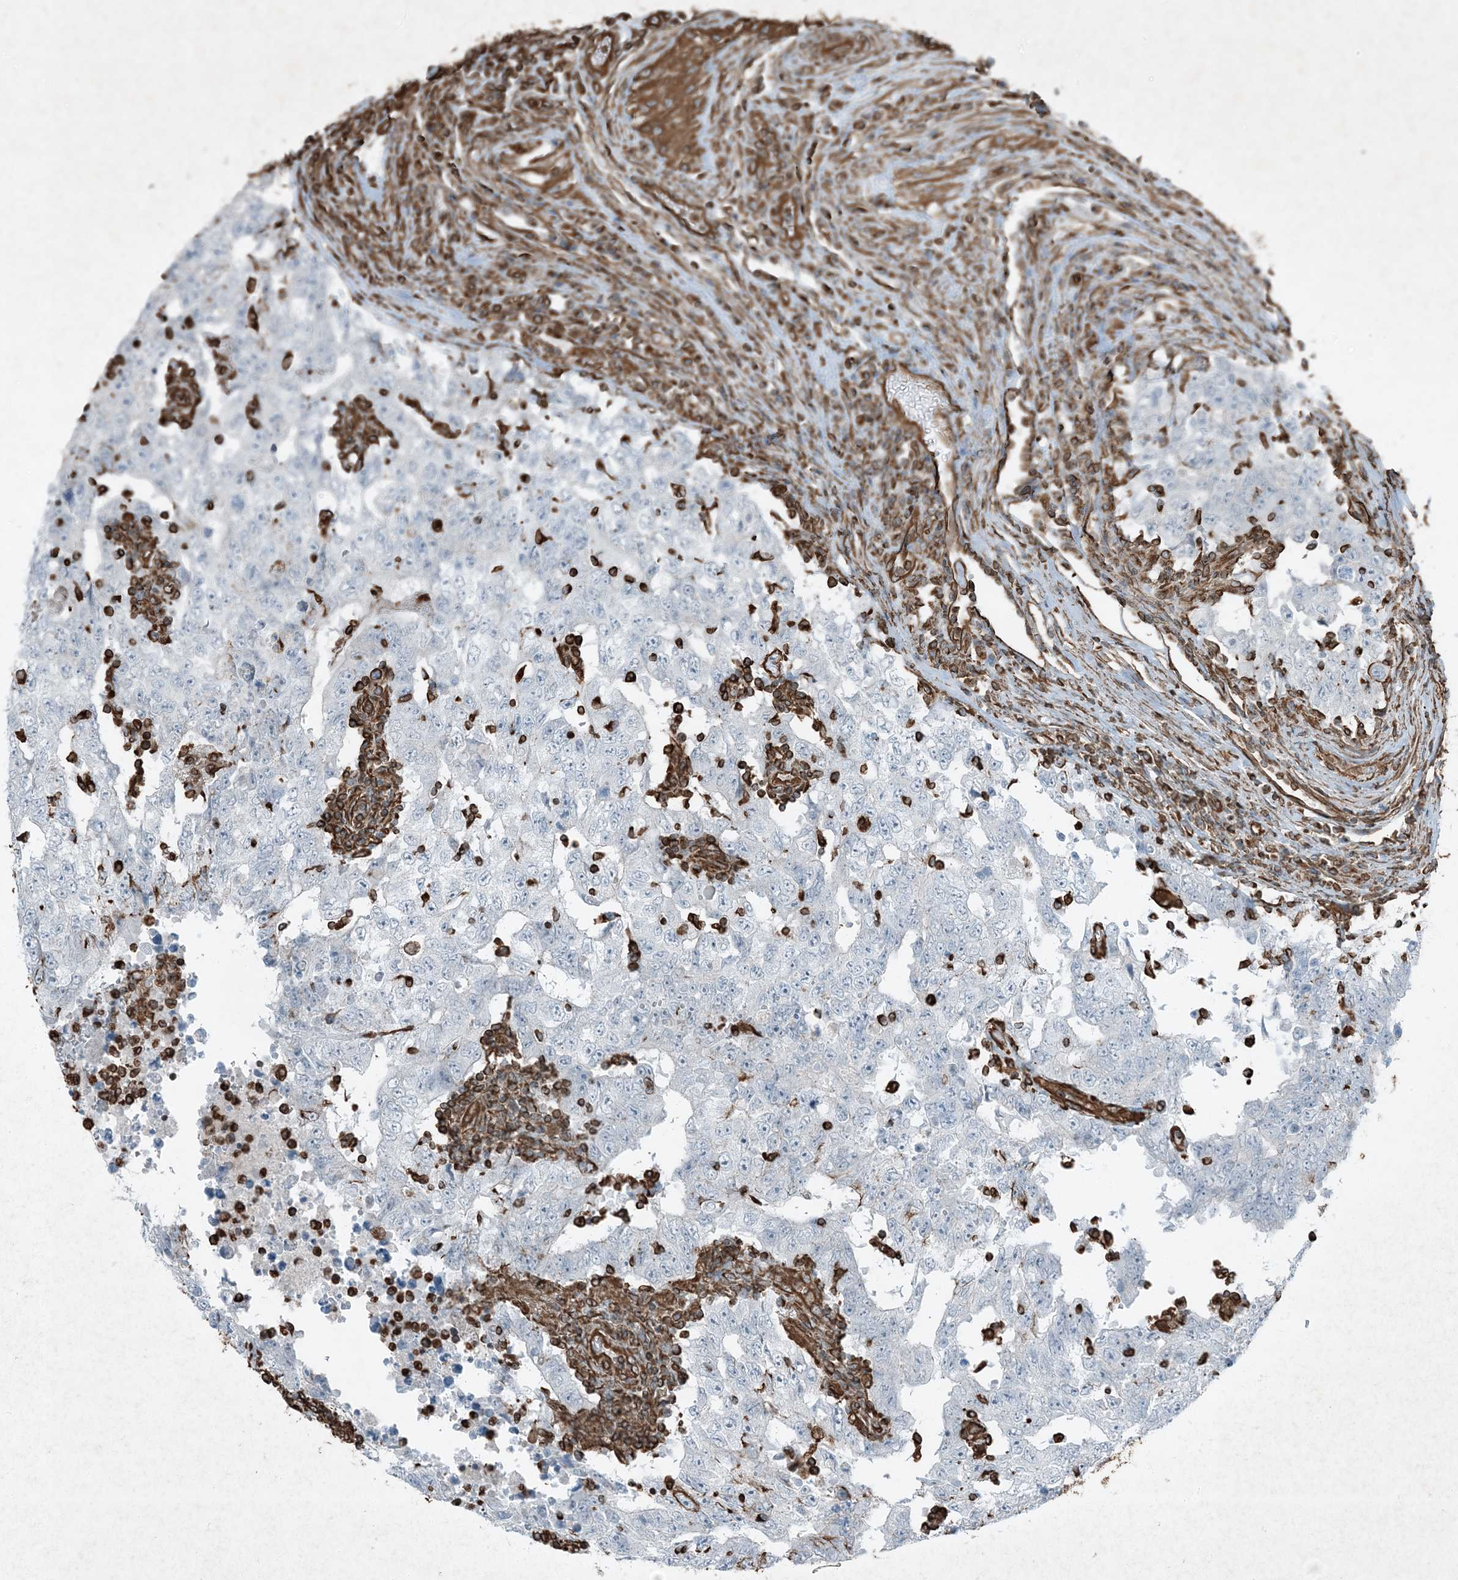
{"staining": {"intensity": "negative", "quantity": "none", "location": "none"}, "tissue": "testis cancer", "cell_type": "Tumor cells", "image_type": "cancer", "snomed": [{"axis": "morphology", "description": "Carcinoma, Embryonal, NOS"}, {"axis": "topography", "description": "Testis"}], "caption": "Immunohistochemical staining of human testis embryonal carcinoma demonstrates no significant positivity in tumor cells.", "gene": "RYK", "patient": {"sex": "male", "age": 26}}